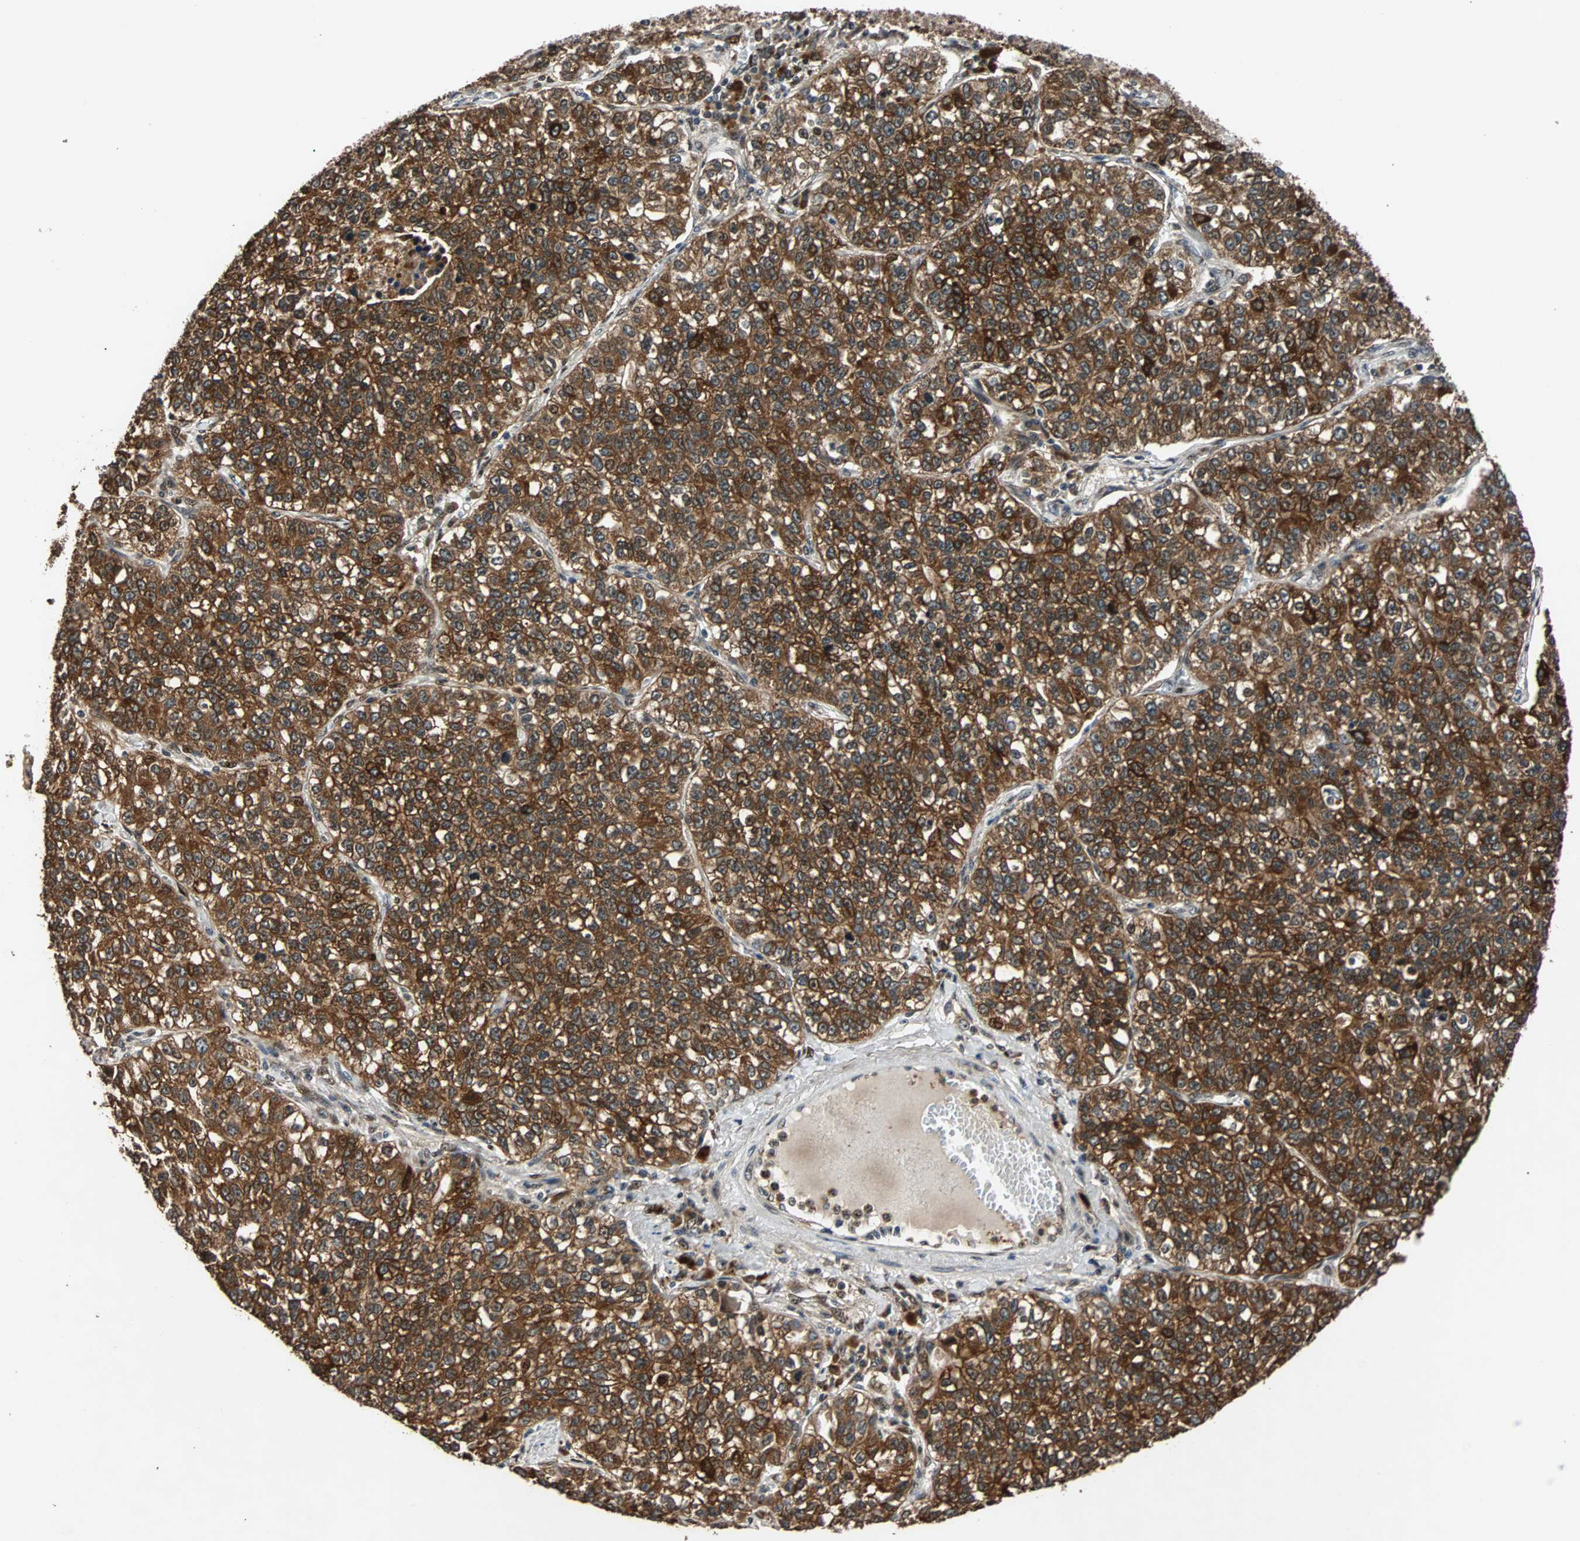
{"staining": {"intensity": "strong", "quantity": ">75%", "location": "cytoplasmic/membranous"}, "tissue": "lung cancer", "cell_type": "Tumor cells", "image_type": "cancer", "snomed": [{"axis": "morphology", "description": "Adenocarcinoma, NOS"}, {"axis": "topography", "description": "Lung"}], "caption": "This is an image of immunohistochemistry staining of lung cancer (adenocarcinoma), which shows strong expression in the cytoplasmic/membranous of tumor cells.", "gene": "USP31", "patient": {"sex": "male", "age": 49}}